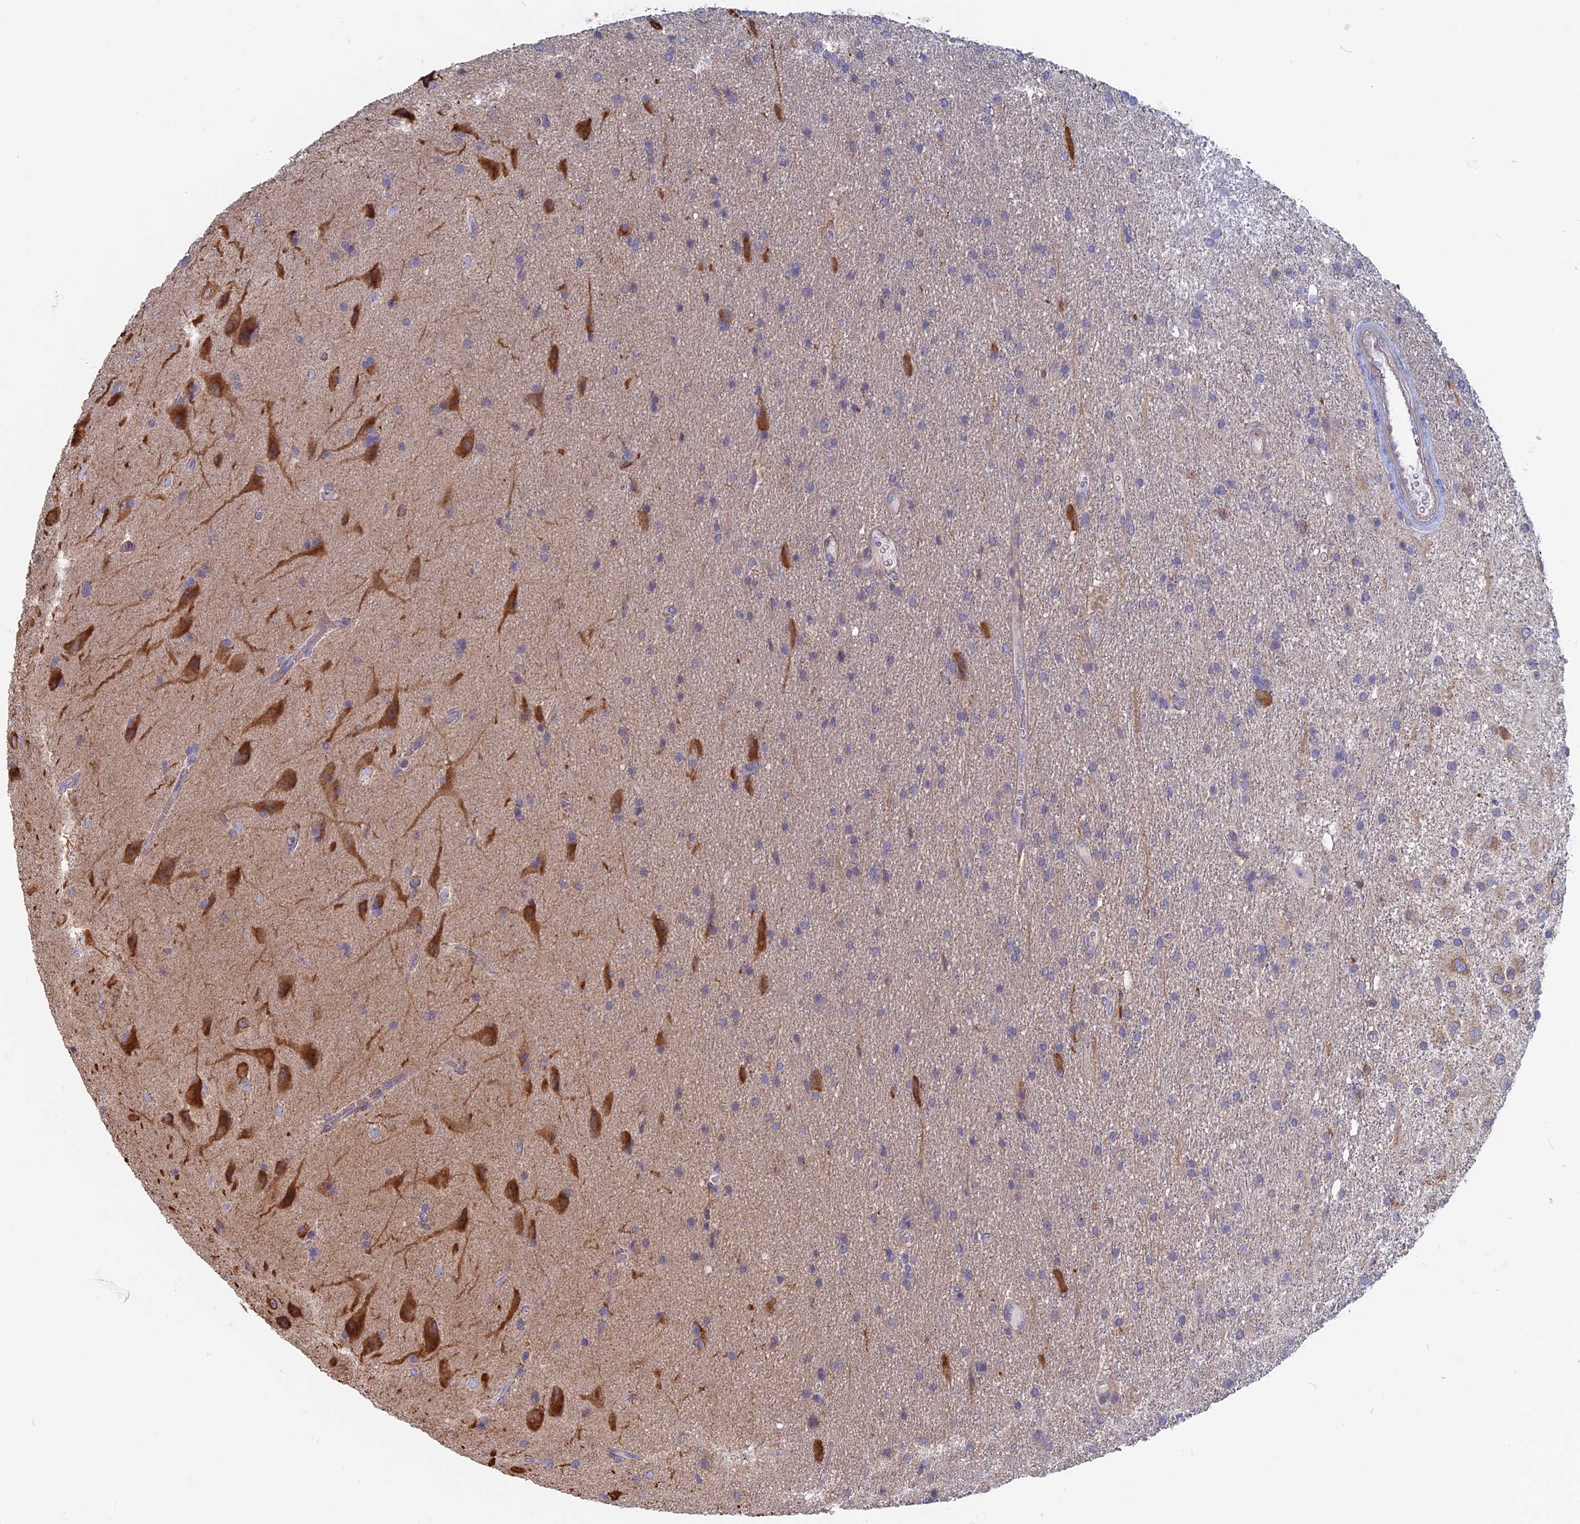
{"staining": {"intensity": "moderate", "quantity": "<25%", "location": "cytoplasmic/membranous"}, "tissue": "glioma", "cell_type": "Tumor cells", "image_type": "cancer", "snomed": [{"axis": "morphology", "description": "Glioma, malignant, Low grade"}, {"axis": "topography", "description": "Brain"}], "caption": "An image of low-grade glioma (malignant) stained for a protein shows moderate cytoplasmic/membranous brown staining in tumor cells. Using DAB (brown) and hematoxylin (blue) stains, captured at high magnification using brightfield microscopy.", "gene": "TBC1D30", "patient": {"sex": "male", "age": 66}}